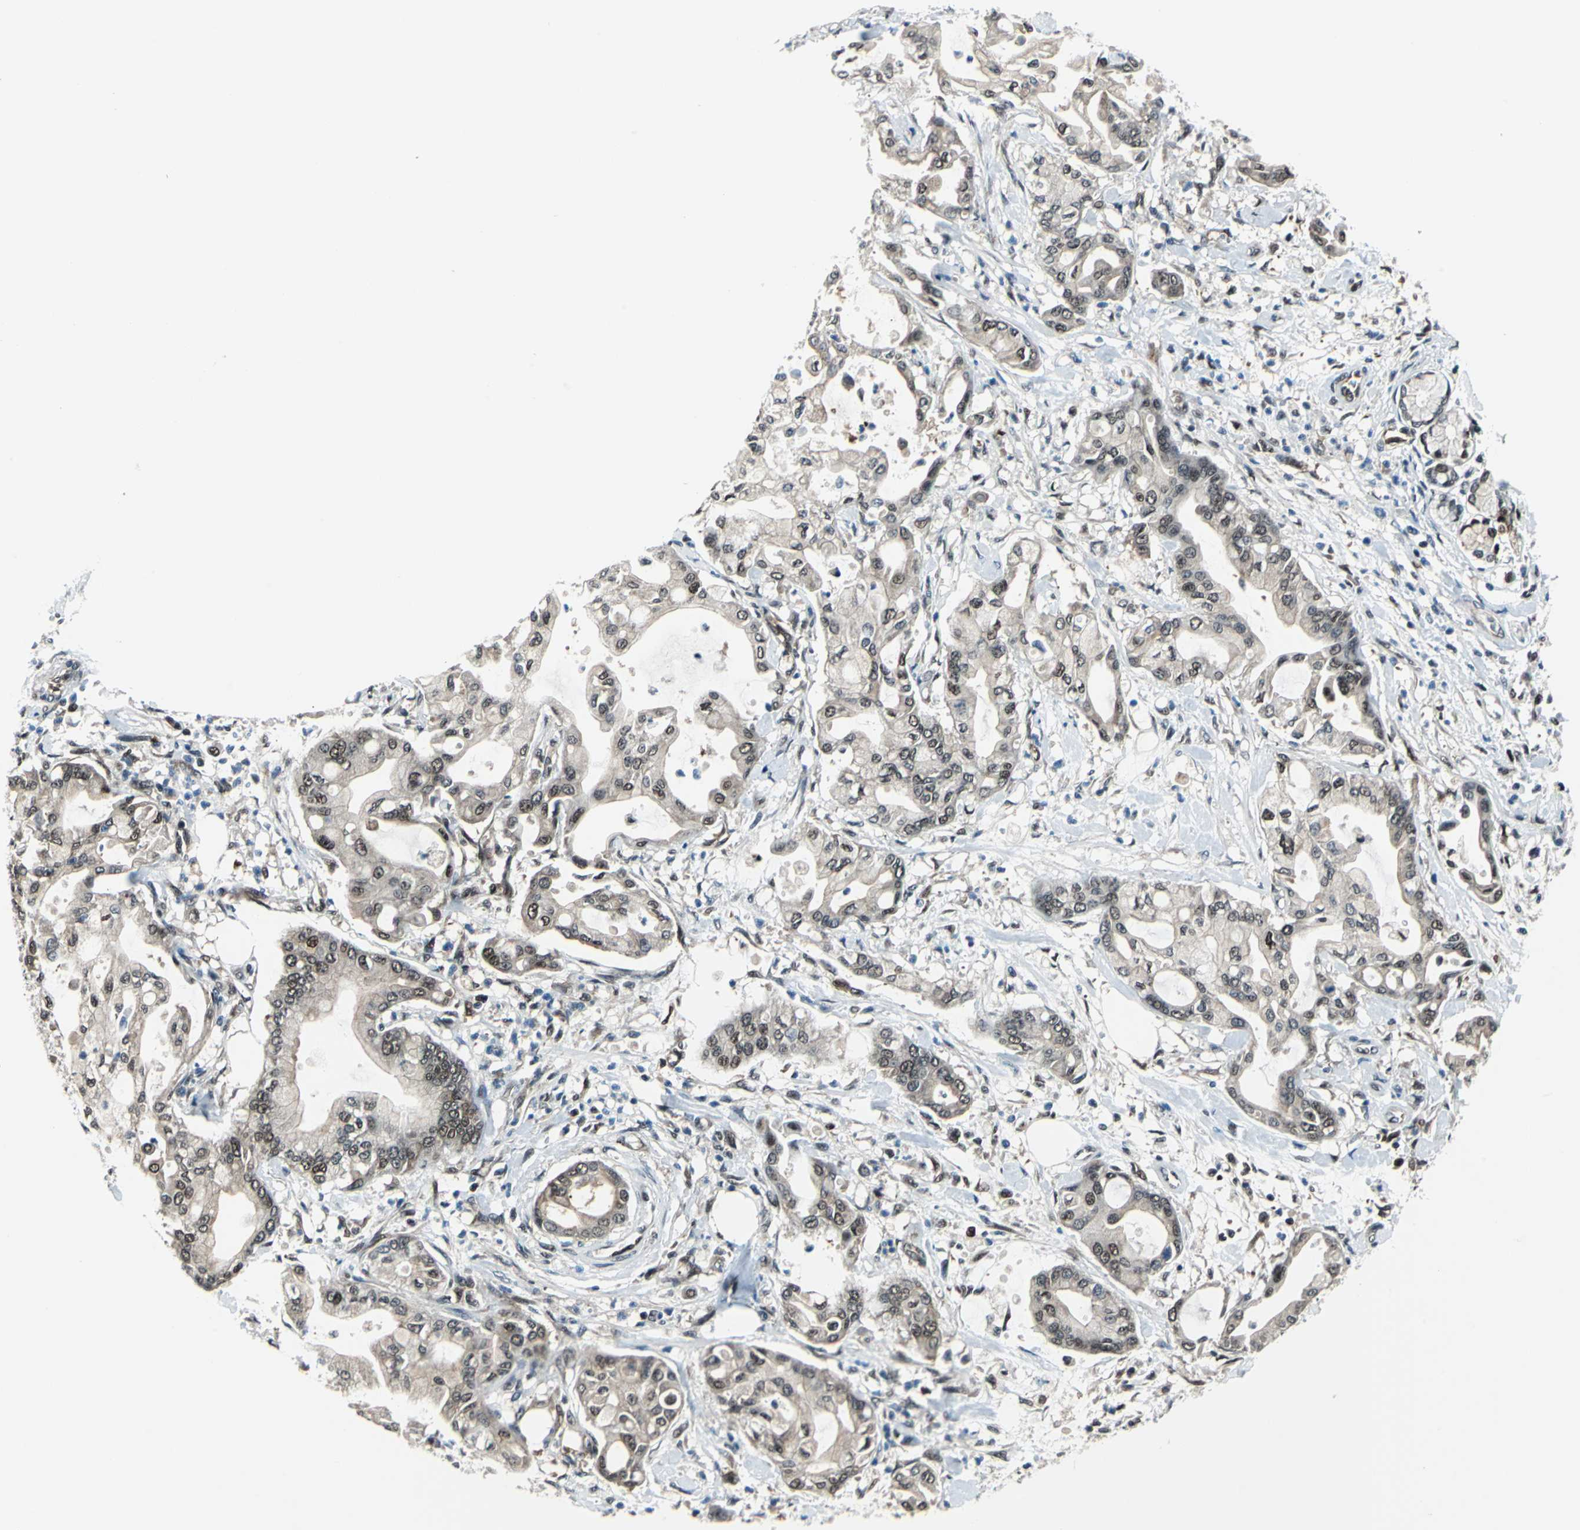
{"staining": {"intensity": "weak", "quantity": "25%-75%", "location": "cytoplasmic/membranous,nuclear"}, "tissue": "pancreatic cancer", "cell_type": "Tumor cells", "image_type": "cancer", "snomed": [{"axis": "morphology", "description": "Adenocarcinoma, NOS"}, {"axis": "morphology", "description": "Adenocarcinoma, metastatic, NOS"}, {"axis": "topography", "description": "Lymph node"}, {"axis": "topography", "description": "Pancreas"}, {"axis": "topography", "description": "Duodenum"}], "caption": "A brown stain highlights weak cytoplasmic/membranous and nuclear positivity of a protein in pancreatic adenocarcinoma tumor cells.", "gene": "POLR3K", "patient": {"sex": "female", "age": 64}}